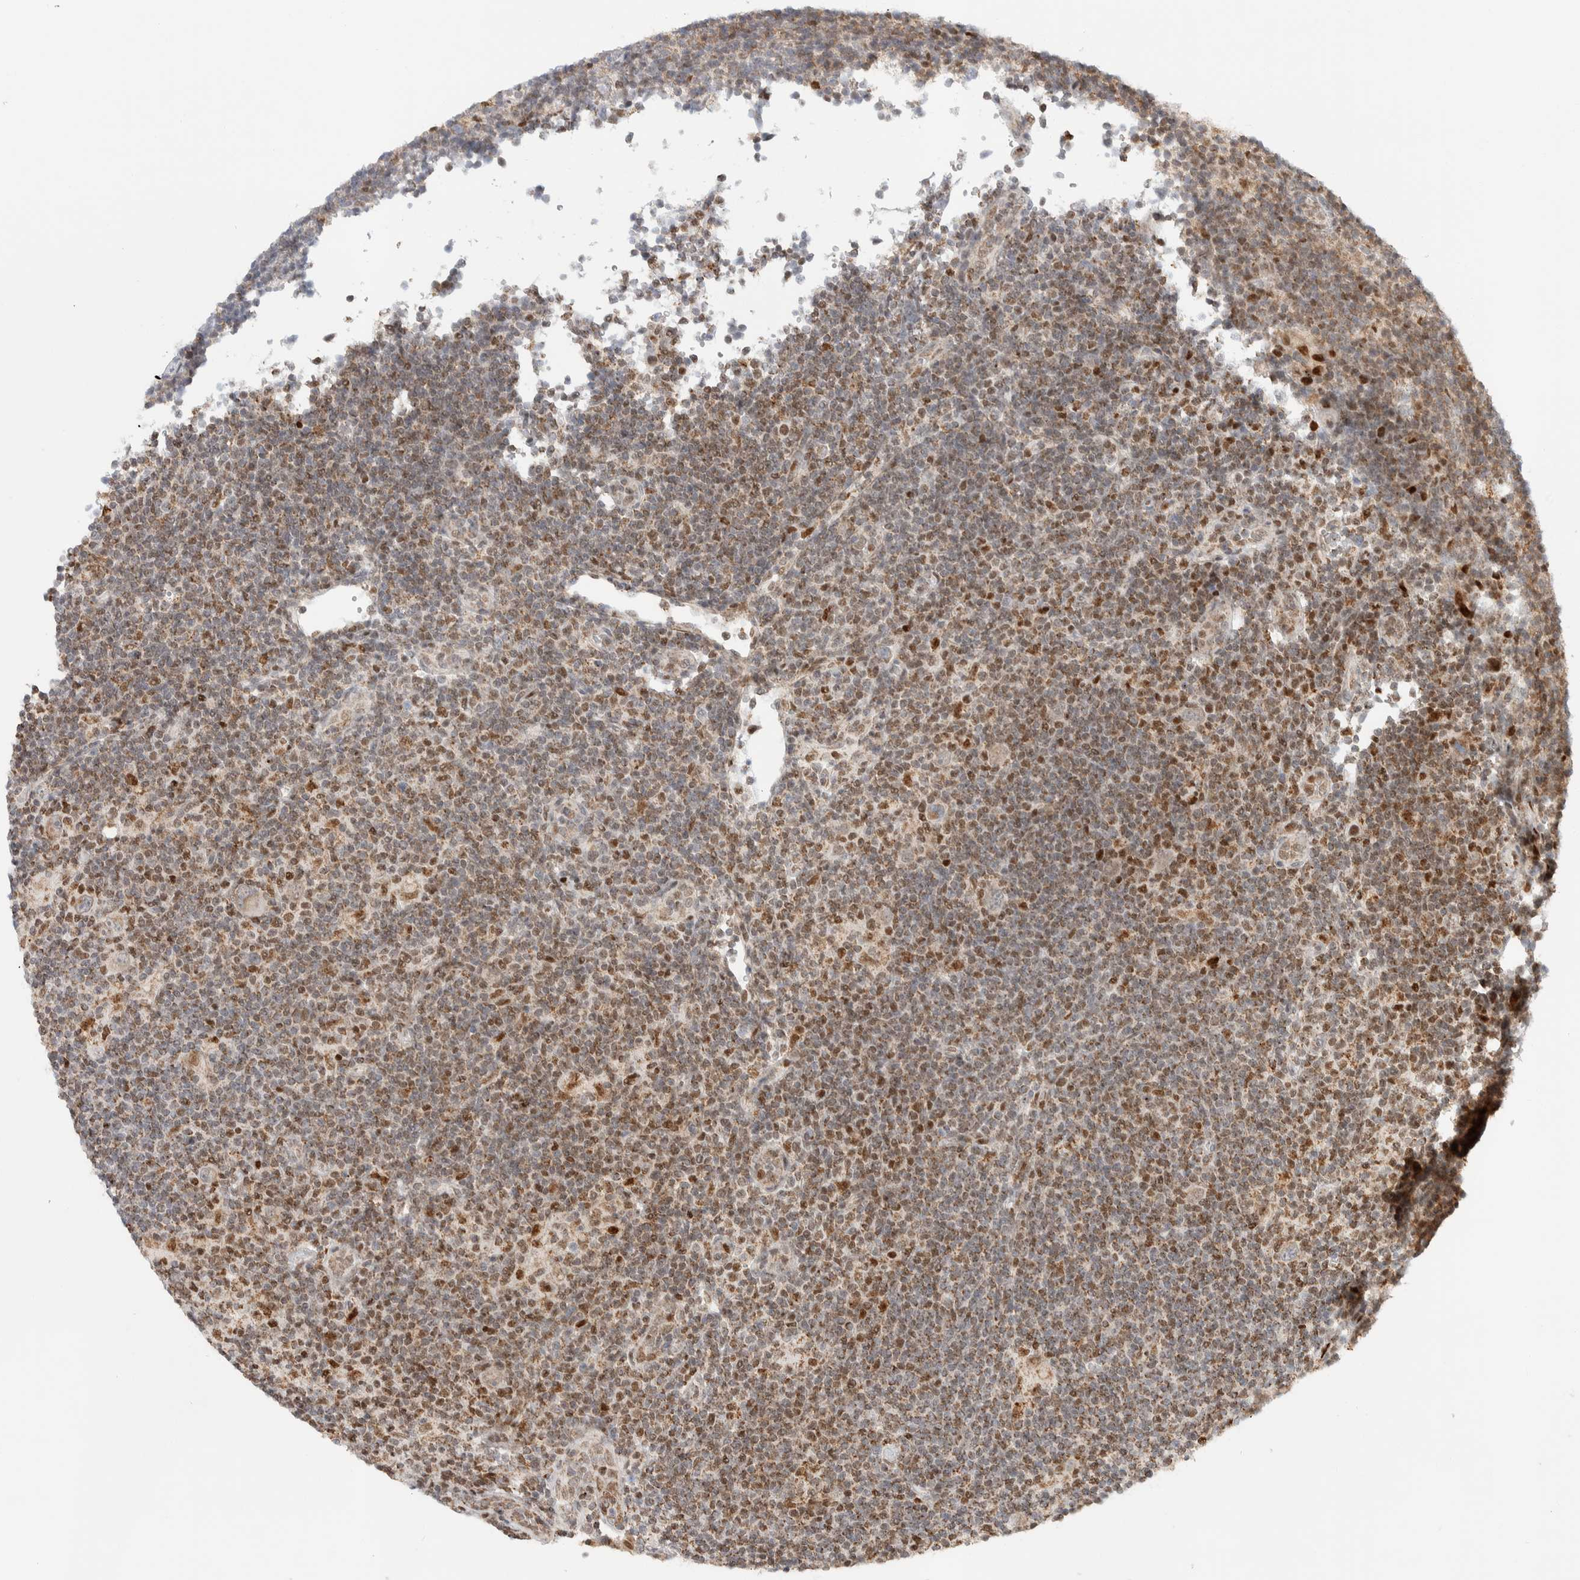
{"staining": {"intensity": "moderate", "quantity": "25%-75%", "location": "cytoplasmic/membranous,nuclear"}, "tissue": "lymphoma", "cell_type": "Tumor cells", "image_type": "cancer", "snomed": [{"axis": "morphology", "description": "Hodgkin's disease, NOS"}, {"axis": "topography", "description": "Lymph node"}], "caption": "Protein staining demonstrates moderate cytoplasmic/membranous and nuclear positivity in approximately 25%-75% of tumor cells in Hodgkin's disease.", "gene": "TSPAN32", "patient": {"sex": "female", "age": 57}}